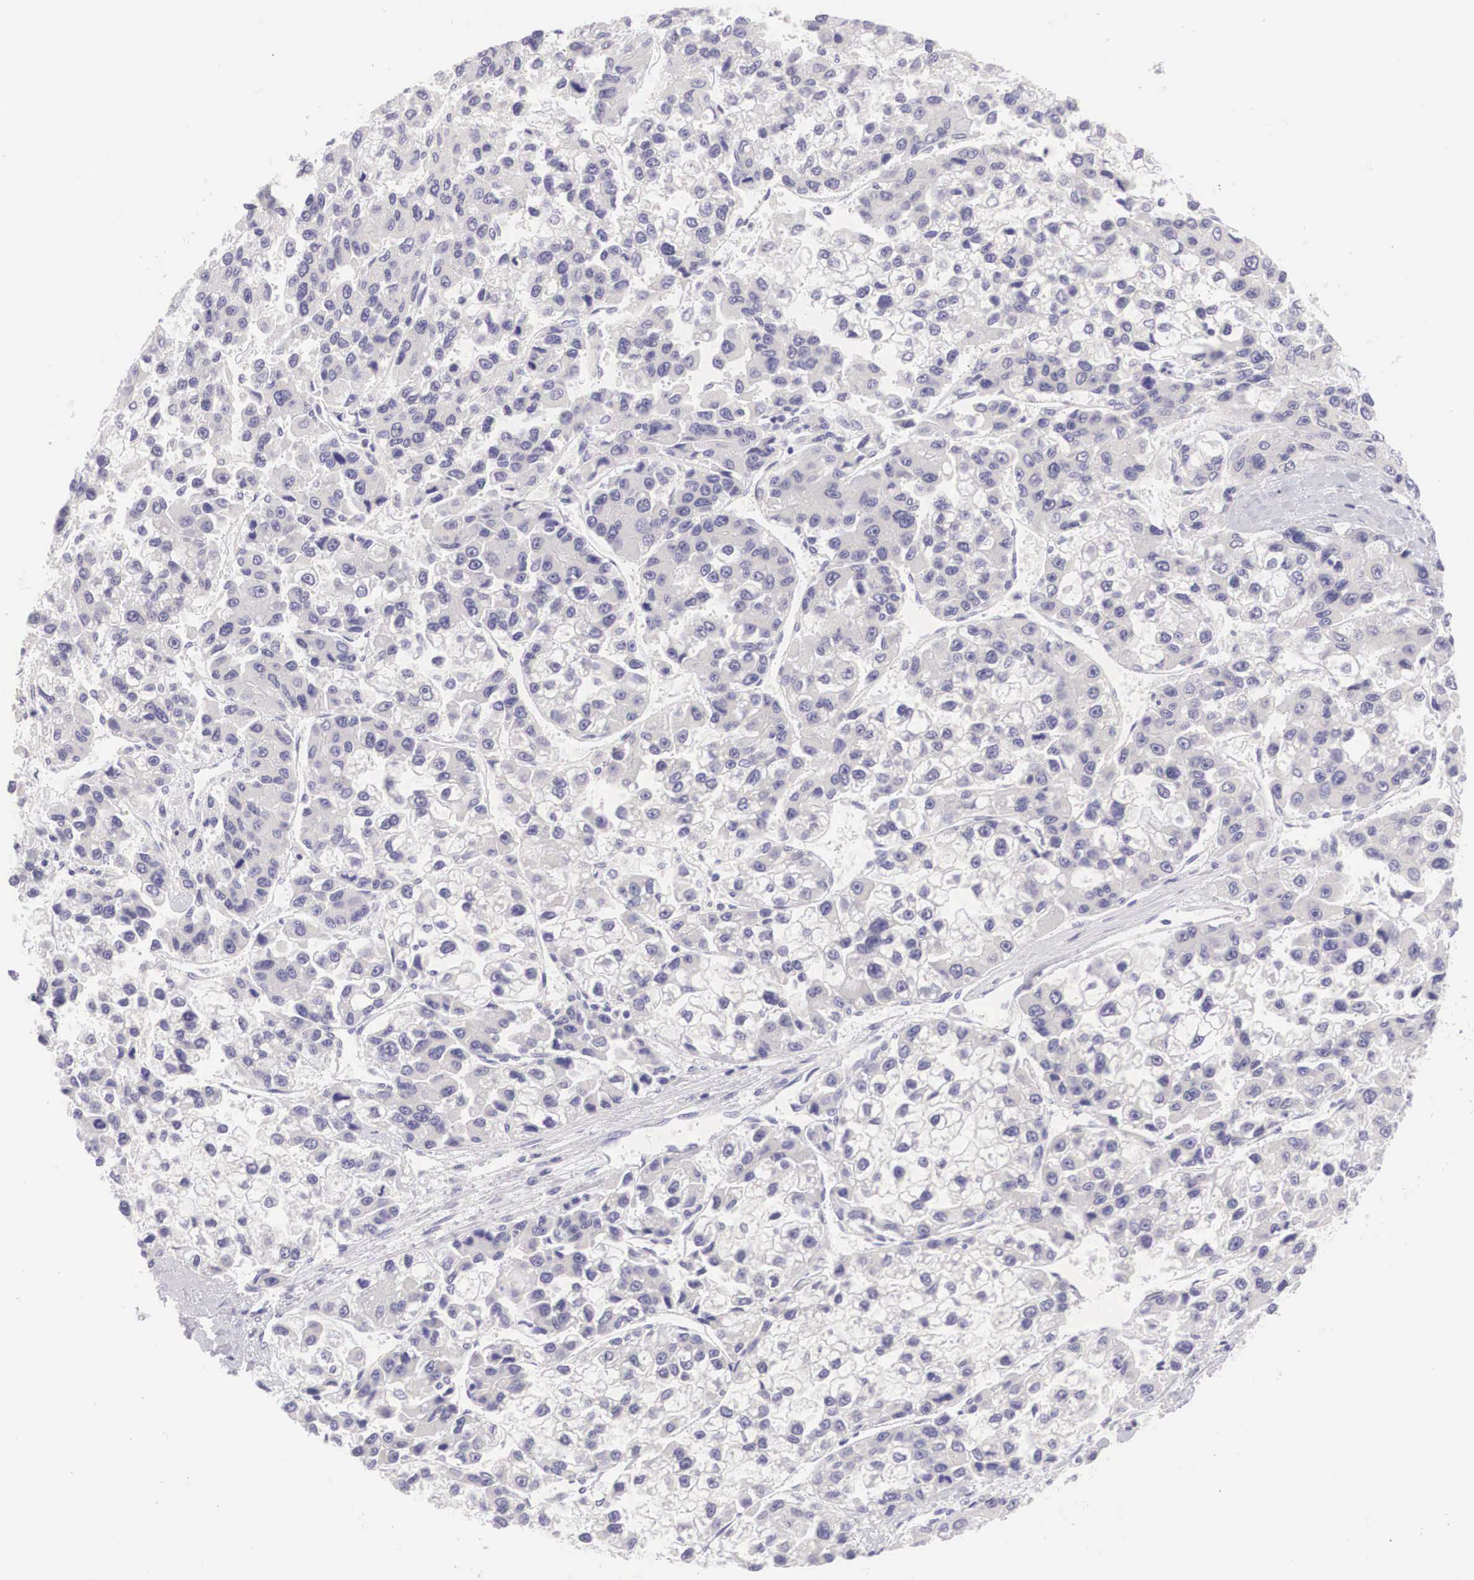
{"staining": {"intensity": "negative", "quantity": "none", "location": "none"}, "tissue": "liver cancer", "cell_type": "Tumor cells", "image_type": "cancer", "snomed": [{"axis": "morphology", "description": "Carcinoma, Hepatocellular, NOS"}, {"axis": "topography", "description": "Liver"}], "caption": "There is no significant staining in tumor cells of hepatocellular carcinoma (liver). Nuclei are stained in blue.", "gene": "BCL6", "patient": {"sex": "female", "age": 66}}